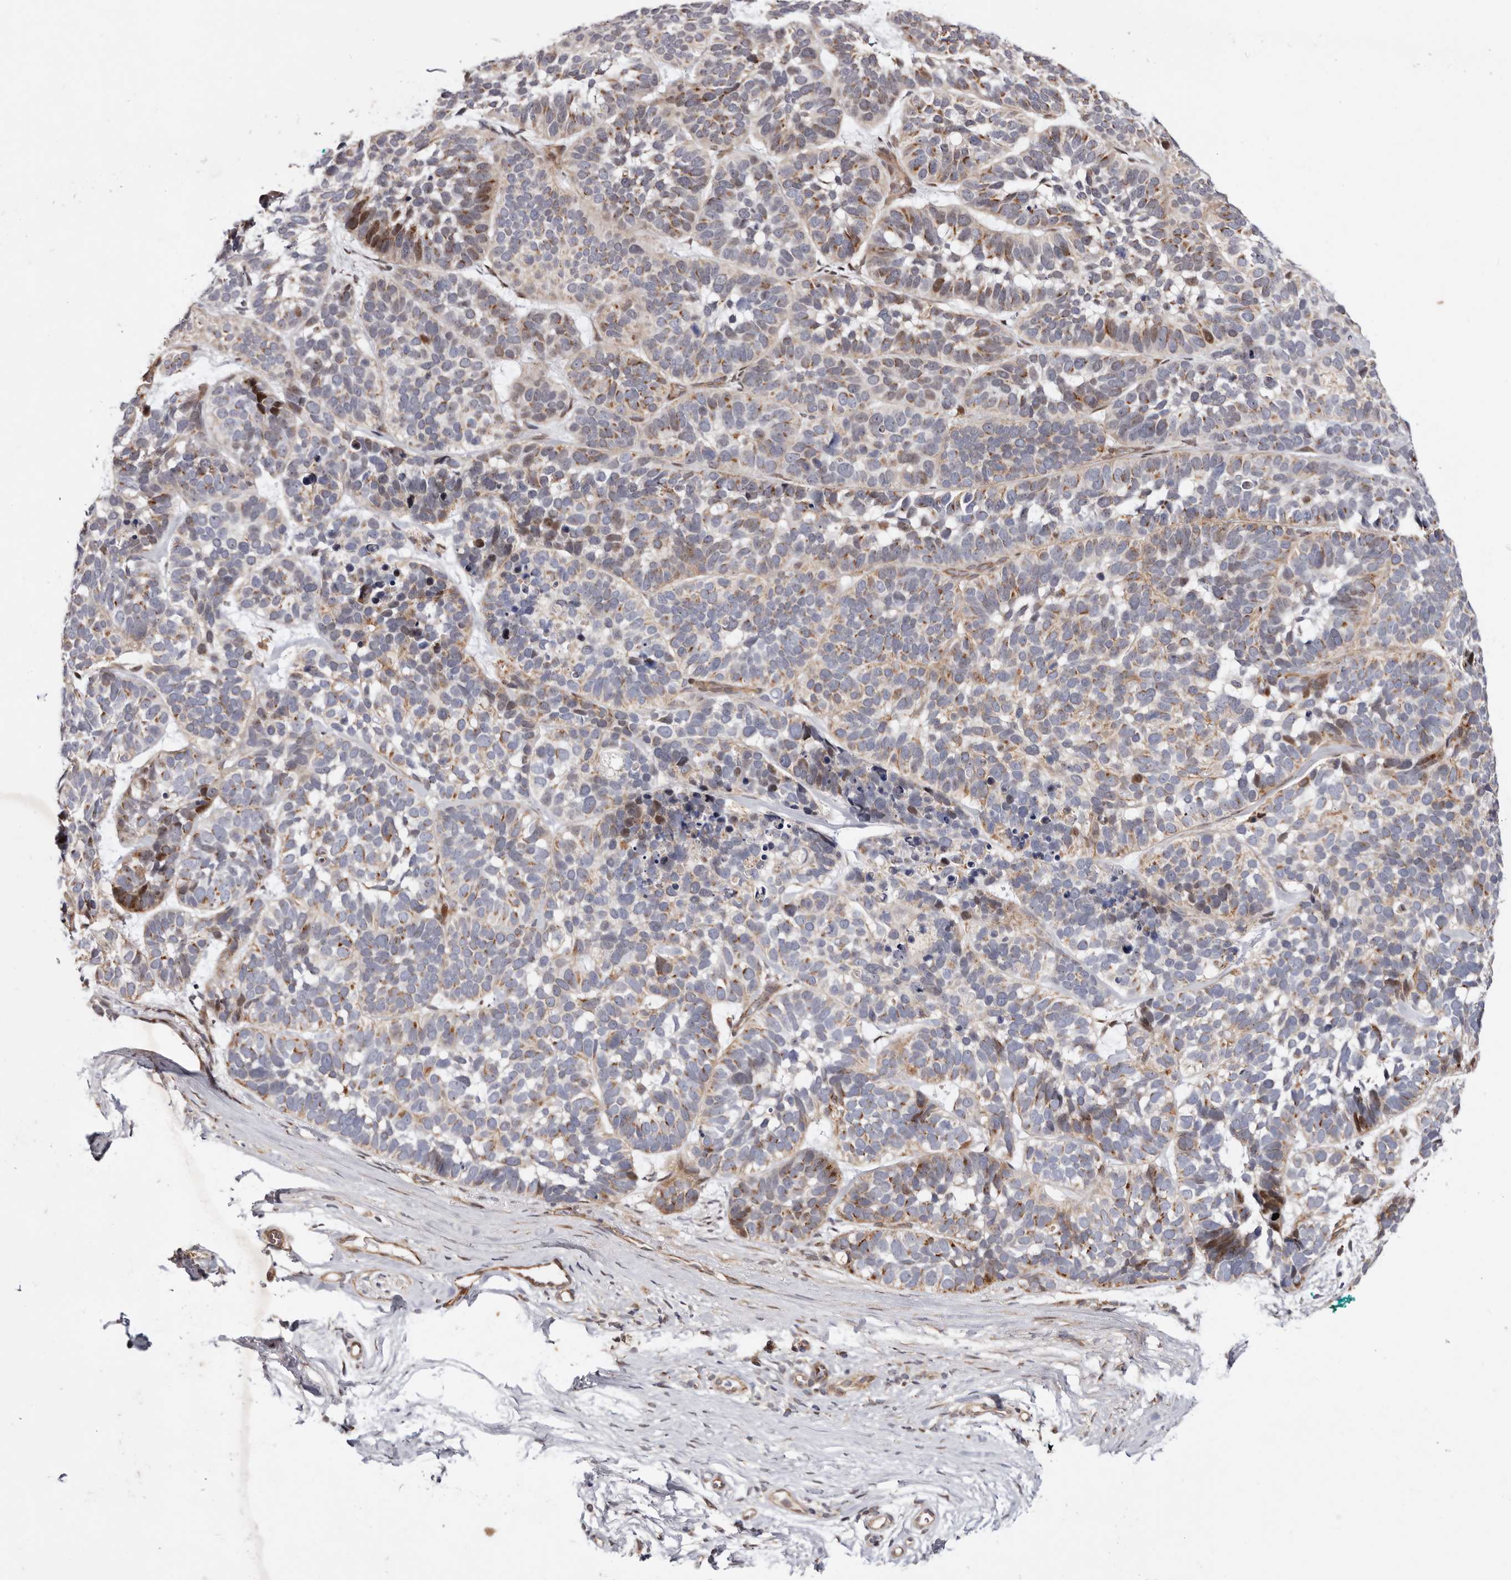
{"staining": {"intensity": "weak", "quantity": "25%-75%", "location": "cytoplasmic/membranous,nuclear"}, "tissue": "skin cancer", "cell_type": "Tumor cells", "image_type": "cancer", "snomed": [{"axis": "morphology", "description": "Basal cell carcinoma"}, {"axis": "topography", "description": "Skin"}], "caption": "Immunohistochemical staining of human skin basal cell carcinoma reveals weak cytoplasmic/membranous and nuclear protein positivity in about 25%-75% of tumor cells.", "gene": "EPHX3", "patient": {"sex": "male", "age": 62}}